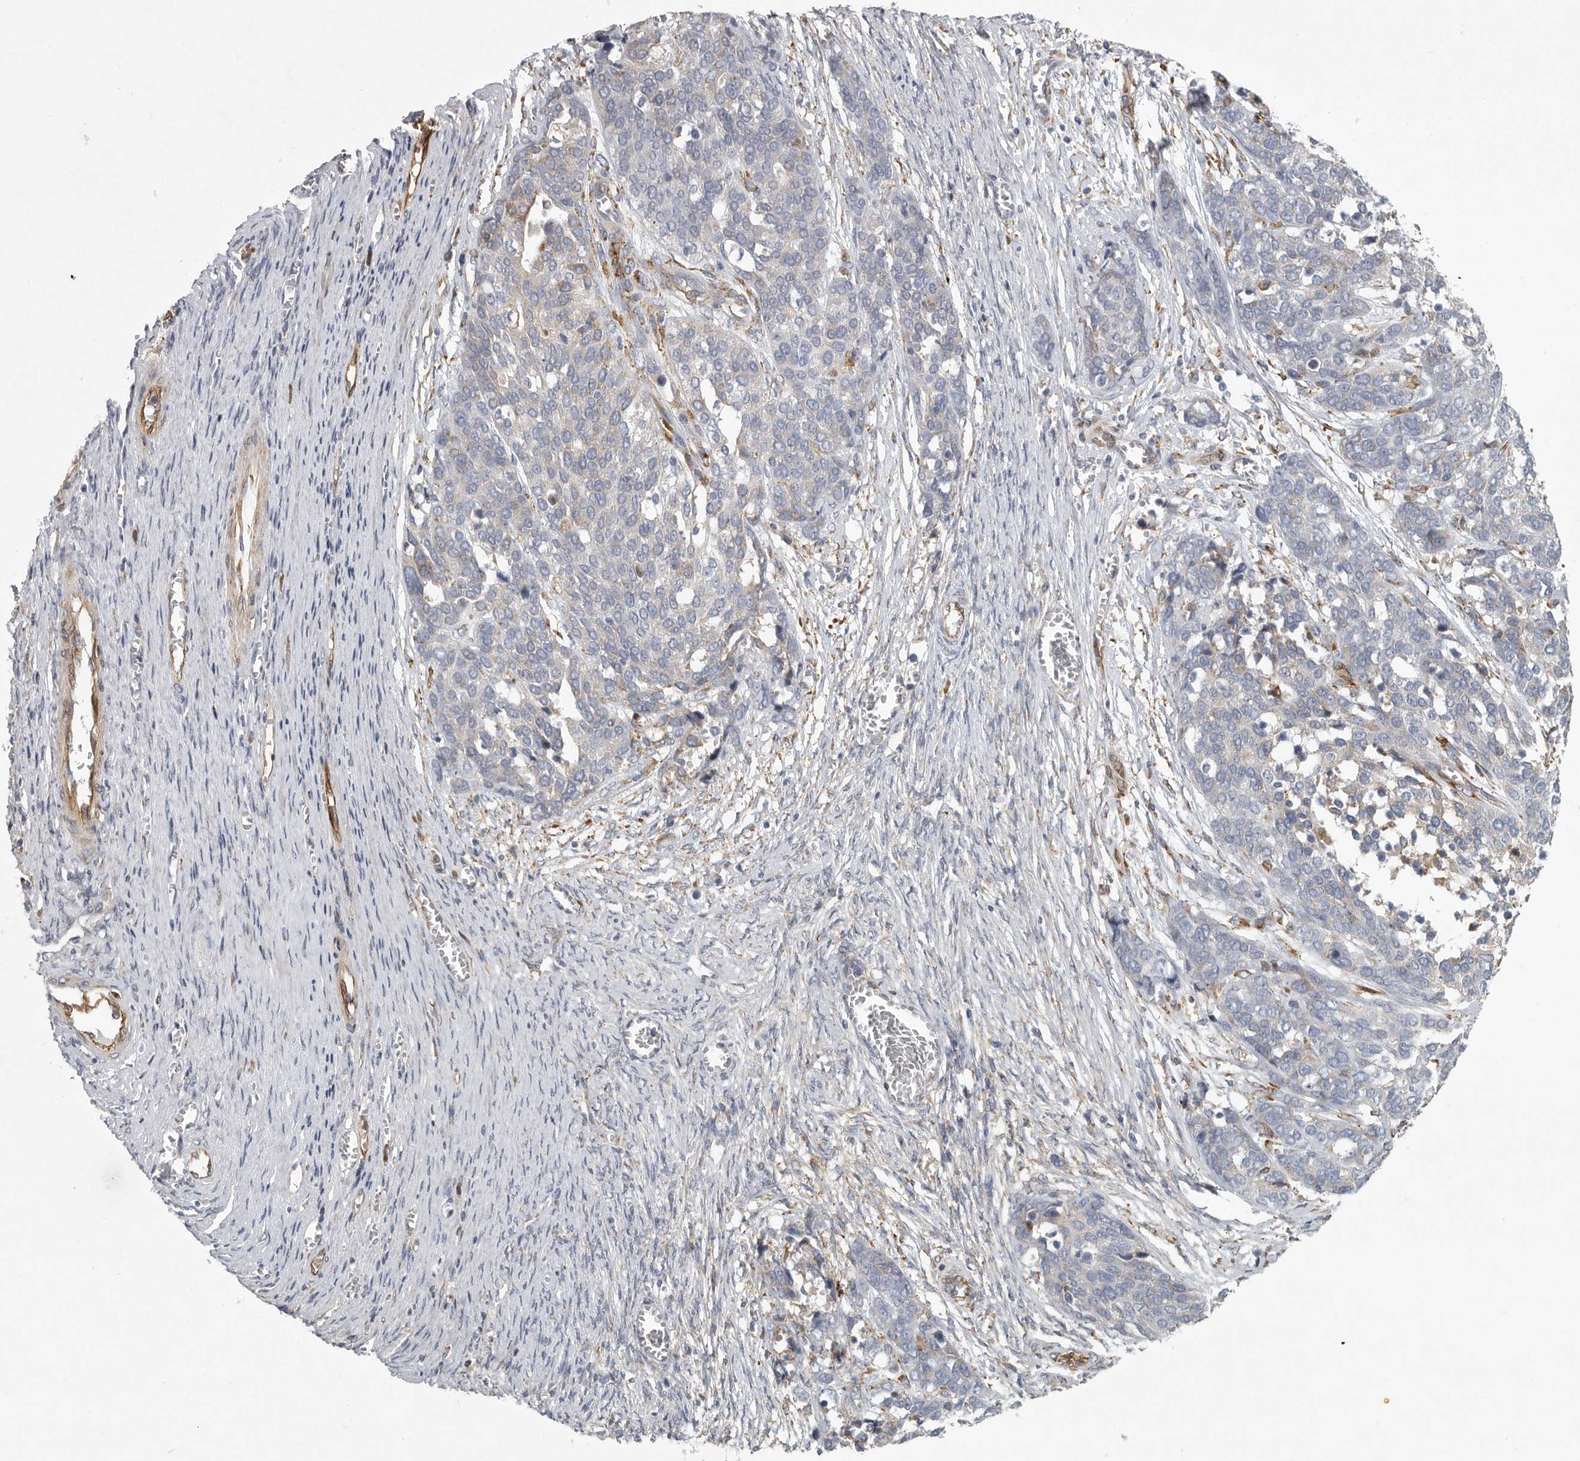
{"staining": {"intensity": "weak", "quantity": "25%-75%", "location": "cytoplasmic/membranous"}, "tissue": "ovarian cancer", "cell_type": "Tumor cells", "image_type": "cancer", "snomed": [{"axis": "morphology", "description": "Cystadenocarcinoma, serous, NOS"}, {"axis": "topography", "description": "Ovary"}], "caption": "Immunohistochemical staining of human ovarian cancer demonstrates weak cytoplasmic/membranous protein positivity in approximately 25%-75% of tumor cells.", "gene": "MINPP1", "patient": {"sex": "female", "age": 44}}